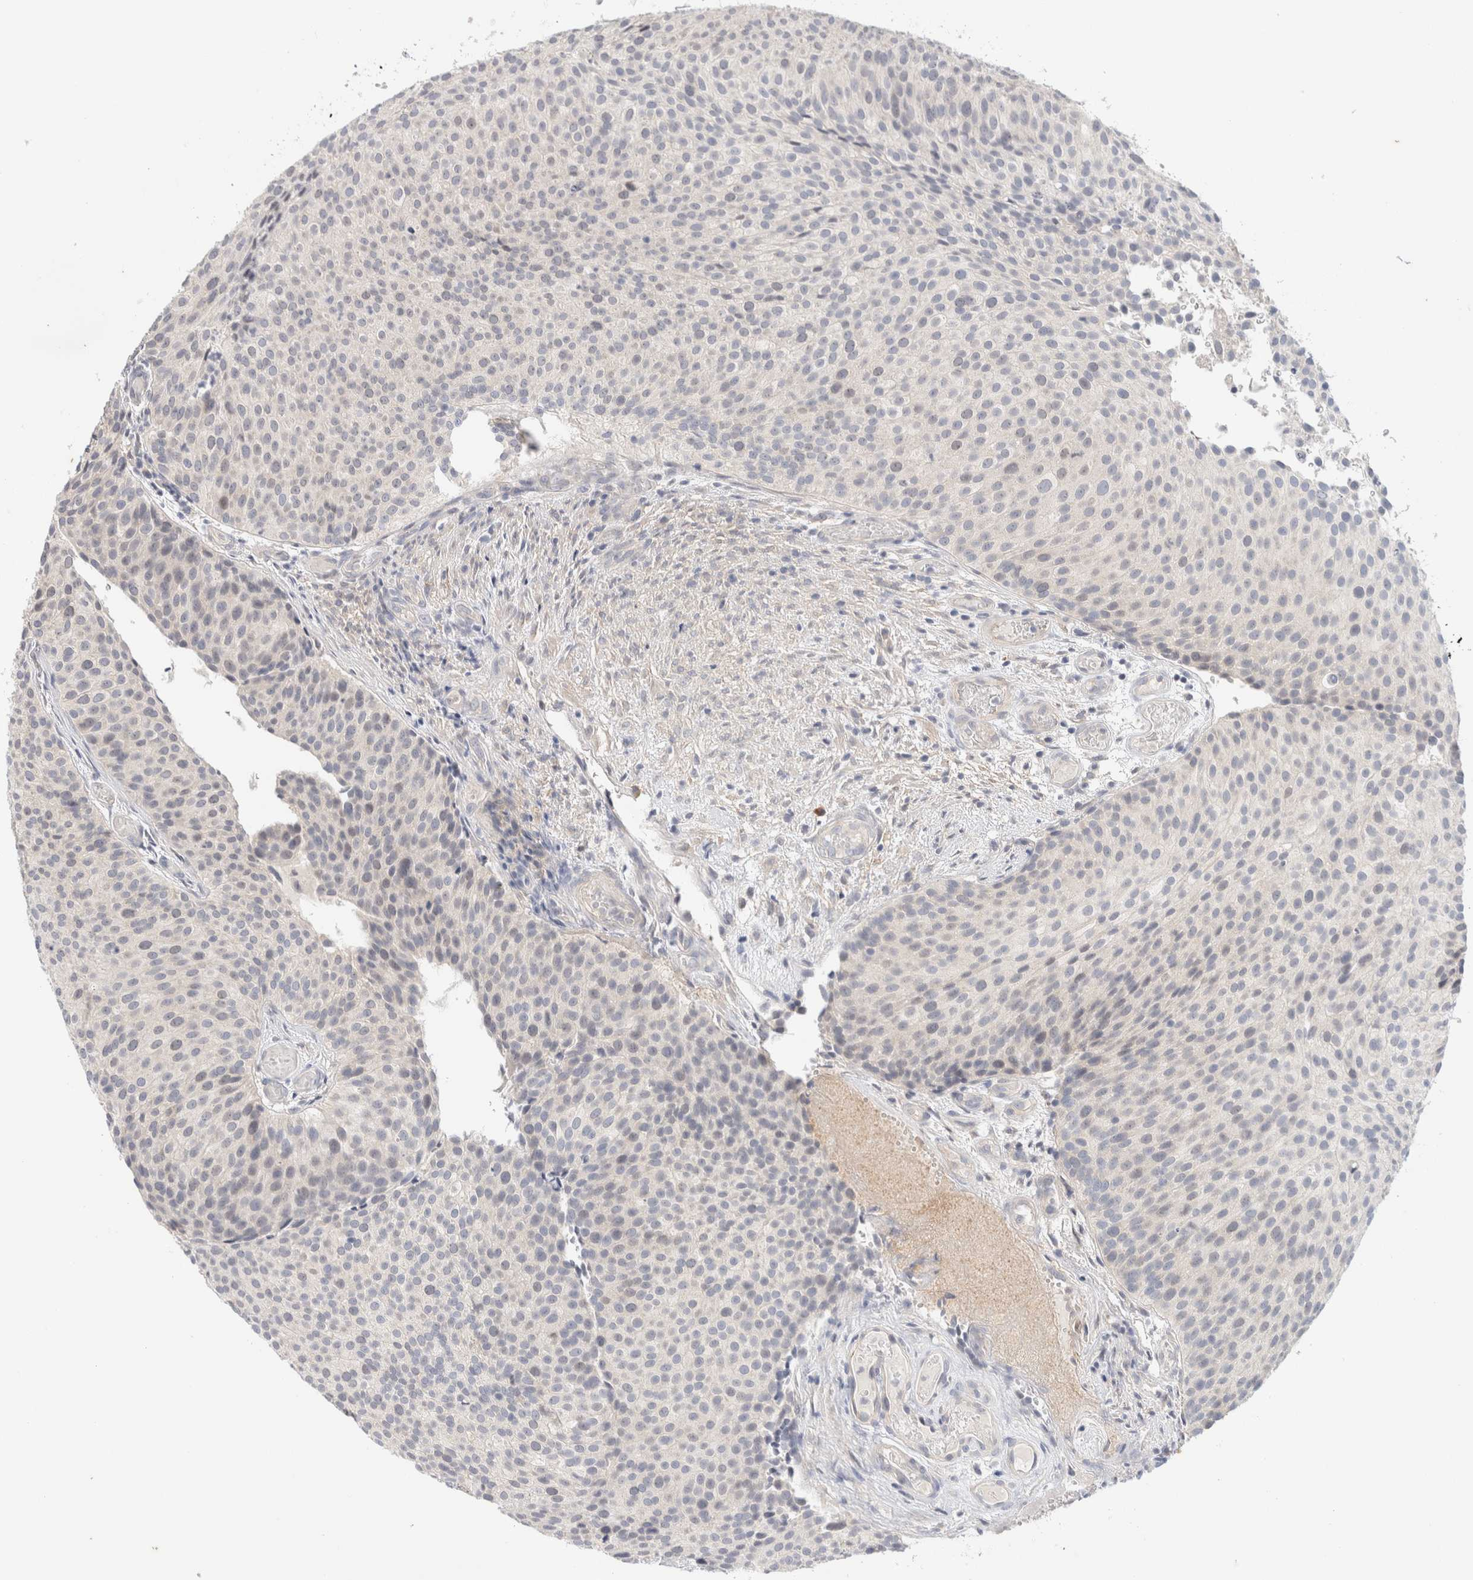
{"staining": {"intensity": "negative", "quantity": "none", "location": "none"}, "tissue": "urothelial cancer", "cell_type": "Tumor cells", "image_type": "cancer", "snomed": [{"axis": "morphology", "description": "Urothelial carcinoma, Low grade"}, {"axis": "topography", "description": "Urinary bladder"}], "caption": "An immunohistochemistry micrograph of urothelial cancer is shown. There is no staining in tumor cells of urothelial cancer.", "gene": "SPRTN", "patient": {"sex": "male", "age": 86}}